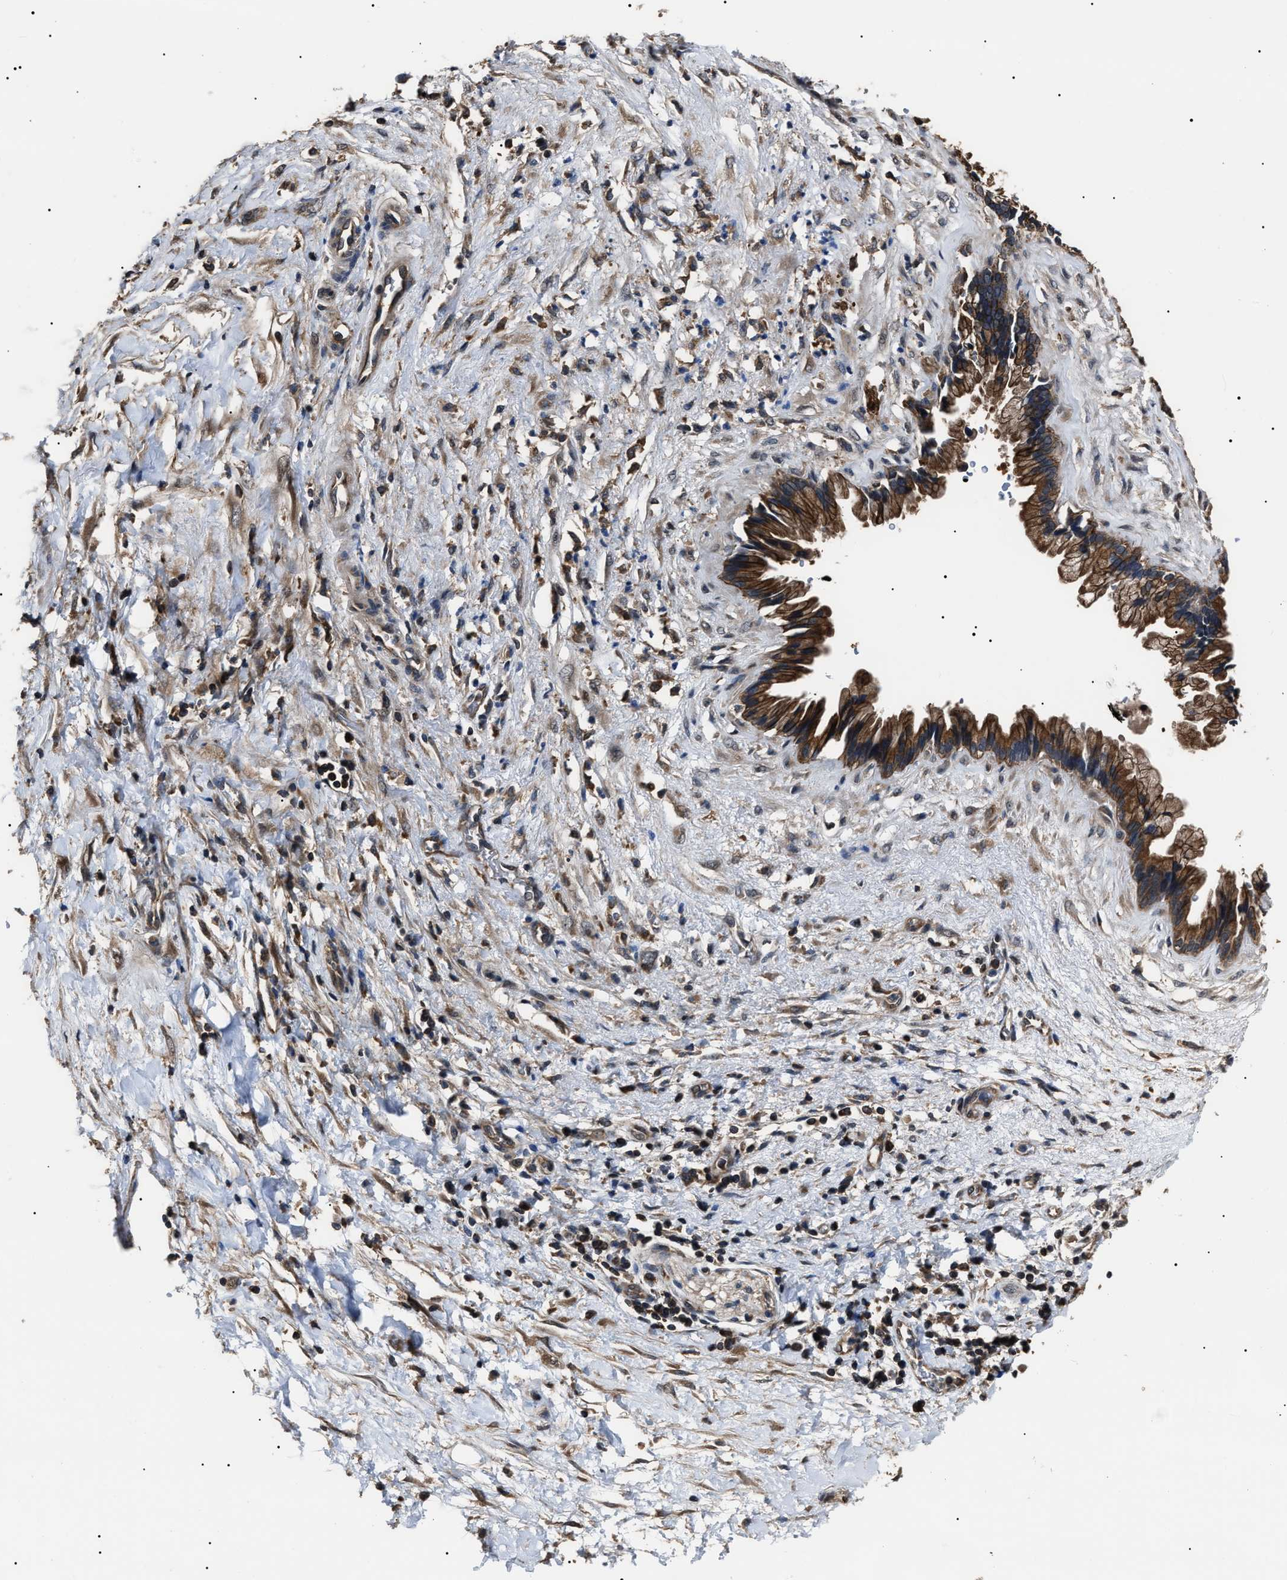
{"staining": {"intensity": "strong", "quantity": ">75%", "location": "cytoplasmic/membranous"}, "tissue": "pancreatic cancer", "cell_type": "Tumor cells", "image_type": "cancer", "snomed": [{"axis": "morphology", "description": "Normal tissue, NOS"}, {"axis": "morphology", "description": "Adenocarcinoma, NOS"}, {"axis": "topography", "description": "Pancreas"}, {"axis": "topography", "description": "Duodenum"}], "caption": "This micrograph displays immunohistochemistry (IHC) staining of pancreatic cancer, with high strong cytoplasmic/membranous expression in about >75% of tumor cells.", "gene": "CCT8", "patient": {"sex": "female", "age": 60}}